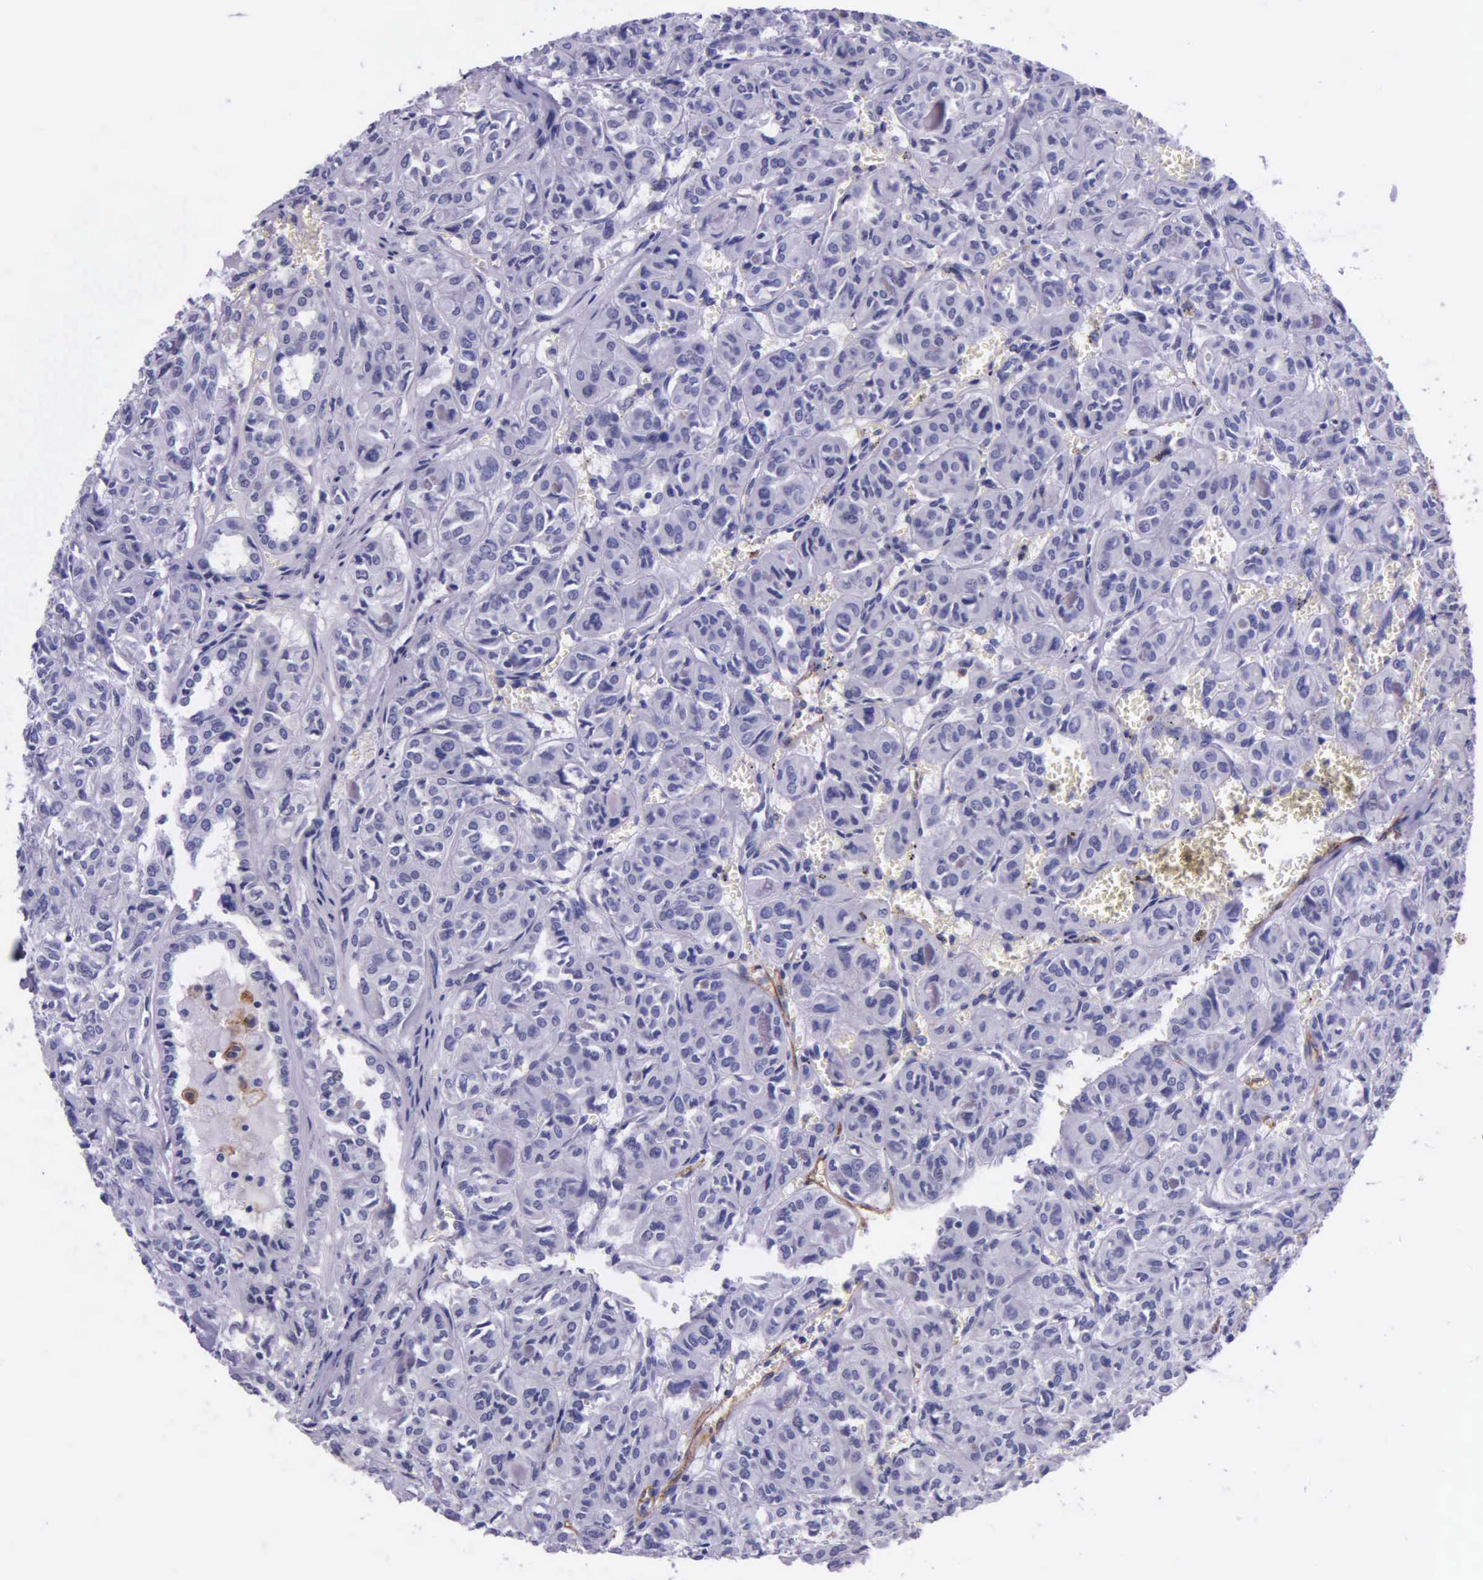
{"staining": {"intensity": "negative", "quantity": "none", "location": "none"}, "tissue": "thyroid cancer", "cell_type": "Tumor cells", "image_type": "cancer", "snomed": [{"axis": "morphology", "description": "Follicular adenoma carcinoma, NOS"}, {"axis": "topography", "description": "Thyroid gland"}], "caption": "Human thyroid follicular adenoma carcinoma stained for a protein using immunohistochemistry (IHC) exhibits no expression in tumor cells.", "gene": "AHNAK2", "patient": {"sex": "female", "age": 71}}